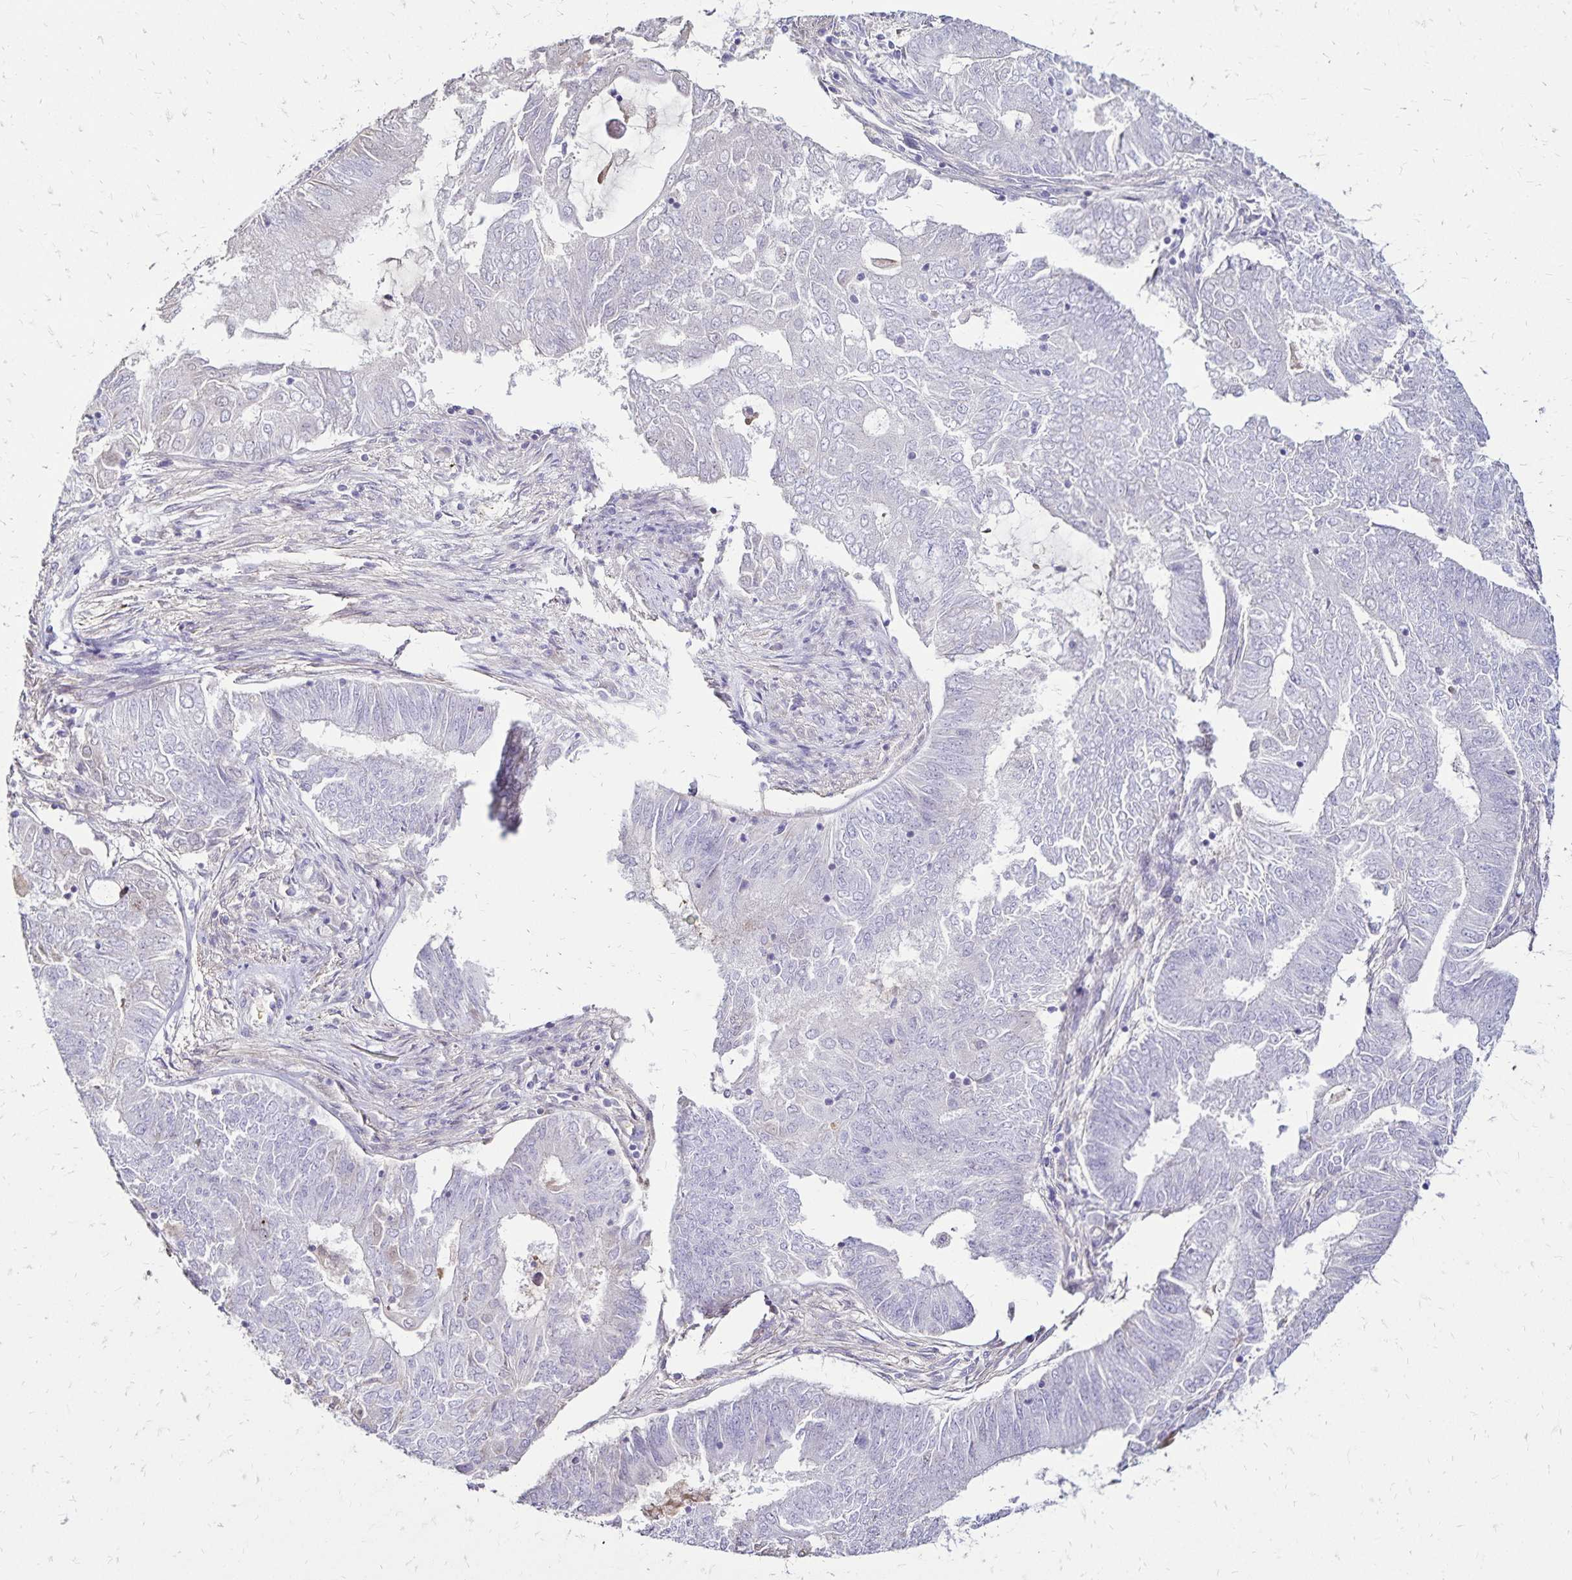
{"staining": {"intensity": "negative", "quantity": "none", "location": "none"}, "tissue": "endometrial cancer", "cell_type": "Tumor cells", "image_type": "cancer", "snomed": [{"axis": "morphology", "description": "Adenocarcinoma, NOS"}, {"axis": "topography", "description": "Endometrium"}], "caption": "Protein analysis of endometrial cancer (adenocarcinoma) exhibits no significant staining in tumor cells. (Immunohistochemistry (ihc), brightfield microscopy, high magnification).", "gene": "KISS1", "patient": {"sex": "female", "age": 62}}